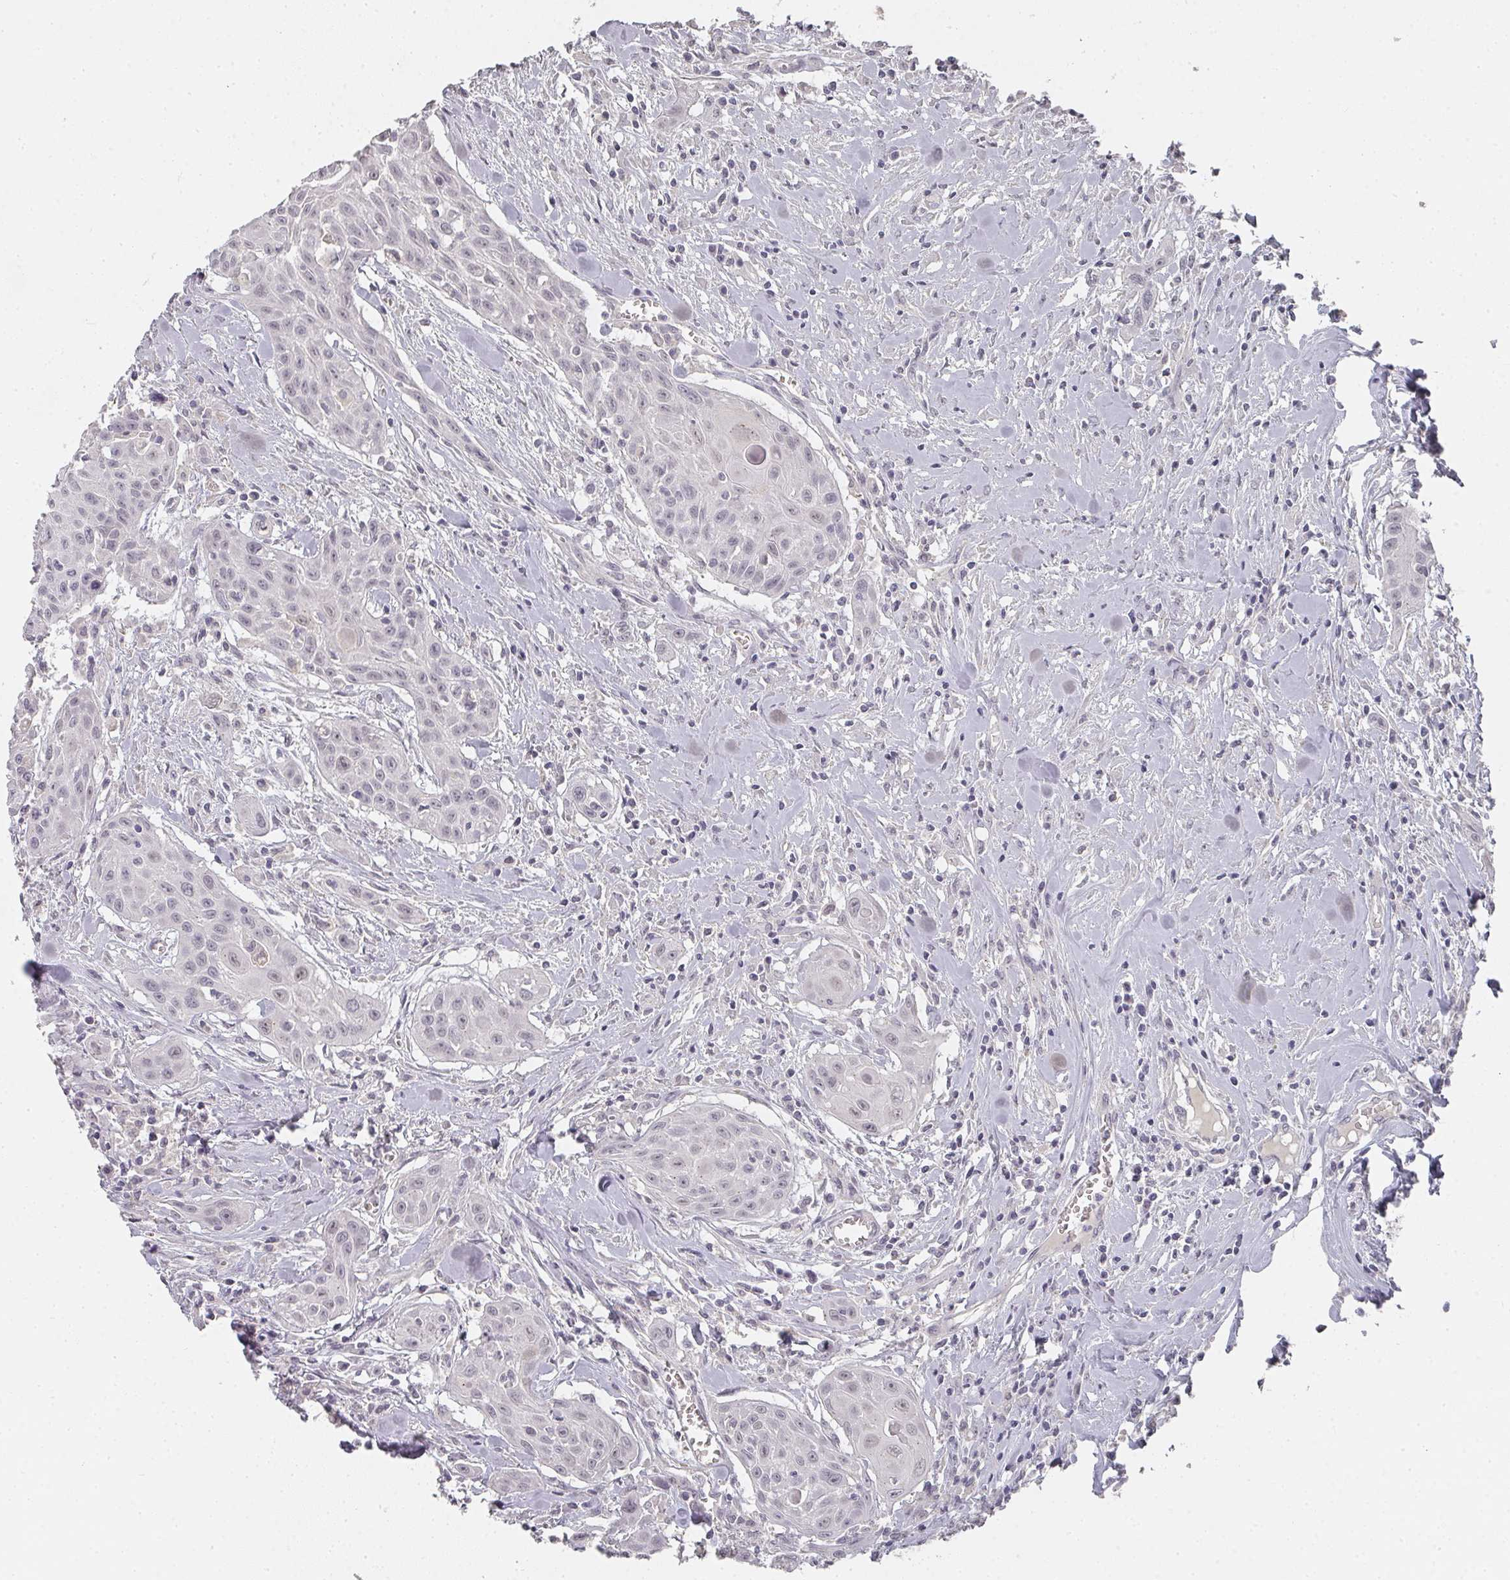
{"staining": {"intensity": "negative", "quantity": "none", "location": "none"}, "tissue": "head and neck cancer", "cell_type": "Tumor cells", "image_type": "cancer", "snomed": [{"axis": "morphology", "description": "Squamous cell carcinoma, NOS"}, {"axis": "topography", "description": "Lymph node"}, {"axis": "topography", "description": "Salivary gland"}, {"axis": "topography", "description": "Head-Neck"}], "caption": "Immunohistochemical staining of human head and neck cancer demonstrates no significant positivity in tumor cells.", "gene": "SHISA2", "patient": {"sex": "female", "age": 74}}